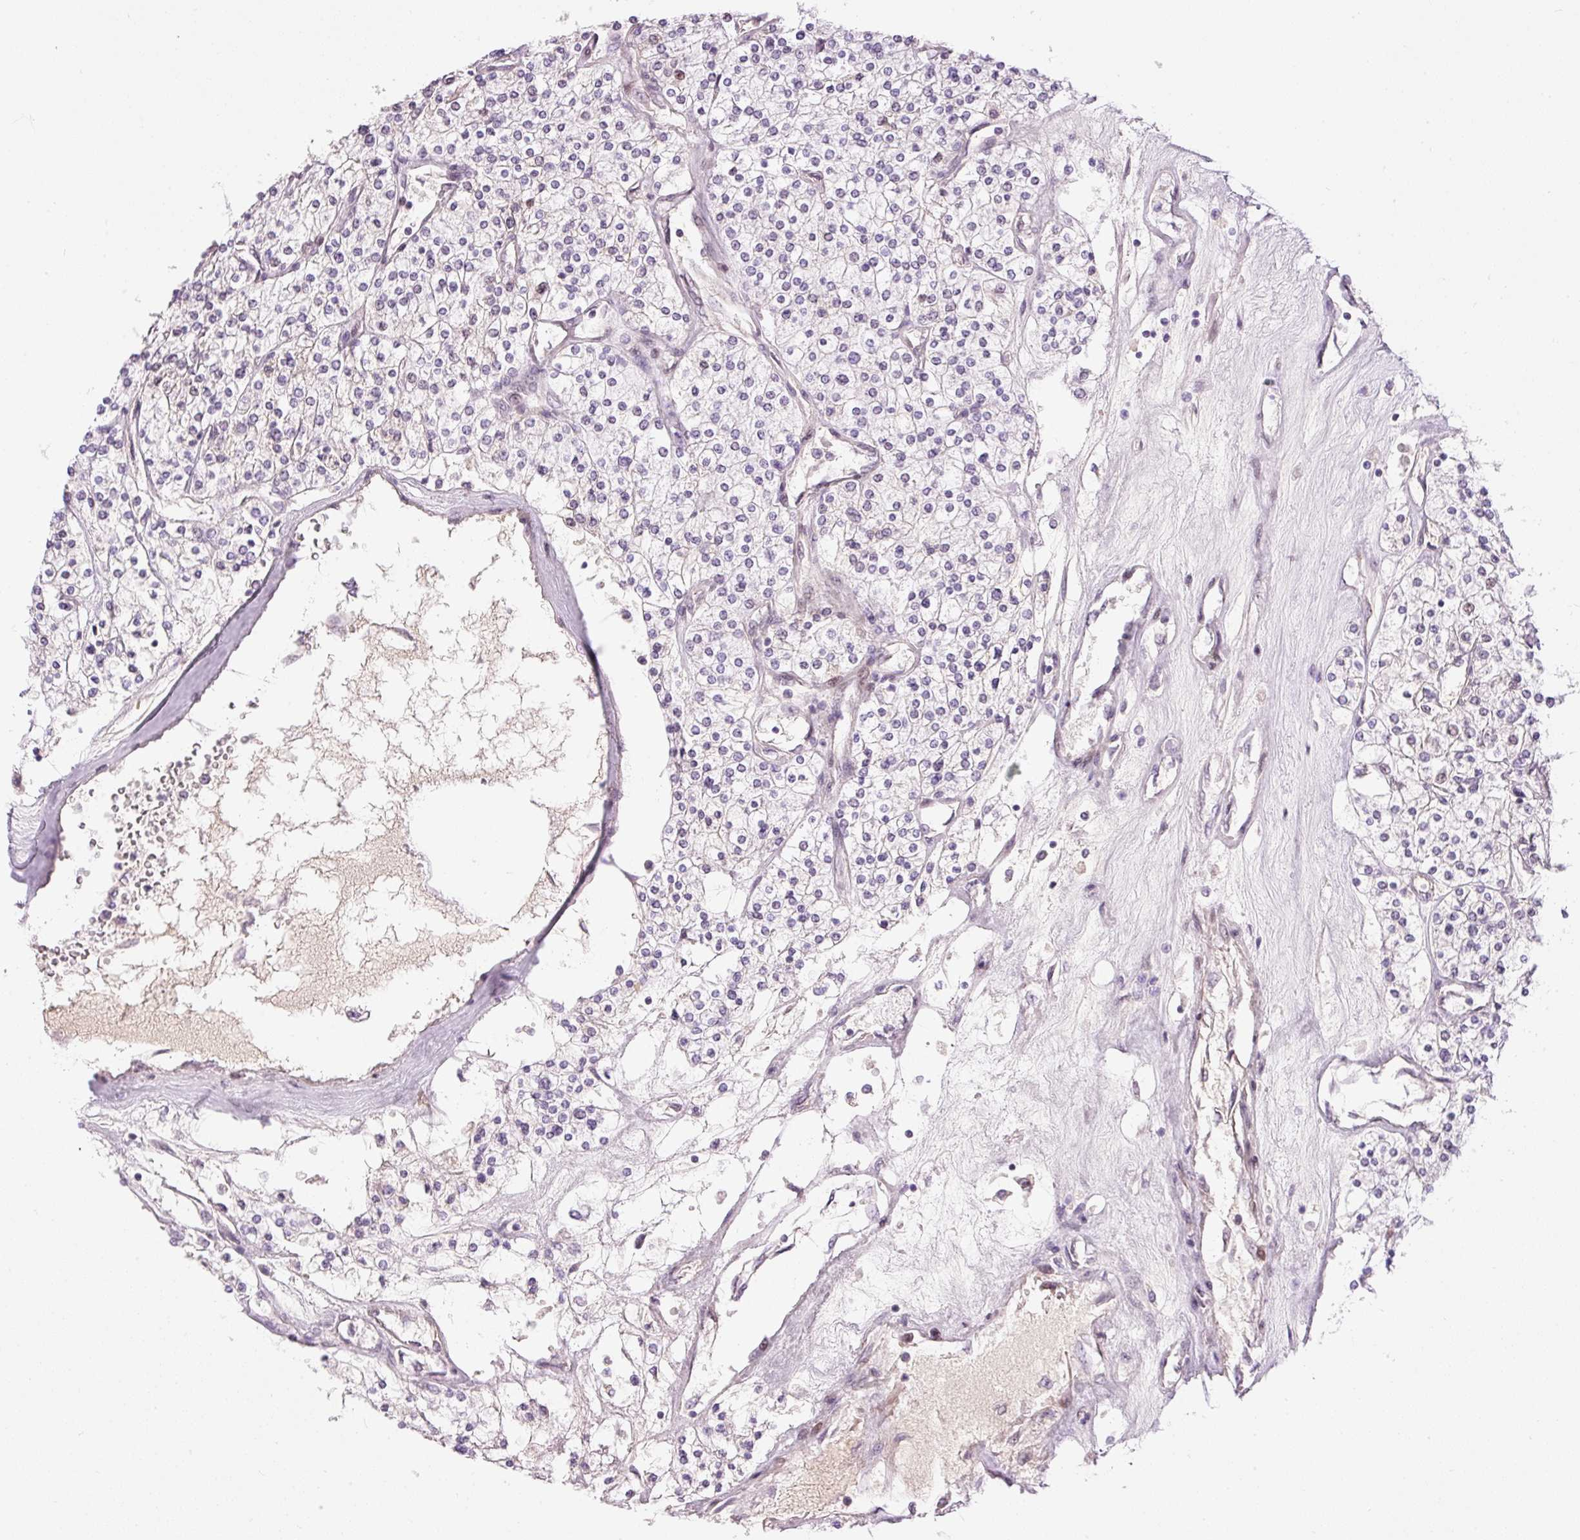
{"staining": {"intensity": "weak", "quantity": "<25%", "location": "nuclear"}, "tissue": "renal cancer", "cell_type": "Tumor cells", "image_type": "cancer", "snomed": [{"axis": "morphology", "description": "Adenocarcinoma, NOS"}, {"axis": "topography", "description": "Kidney"}], "caption": "This is an IHC histopathology image of renal cancer. There is no positivity in tumor cells.", "gene": "HNF1A", "patient": {"sex": "male", "age": 80}}